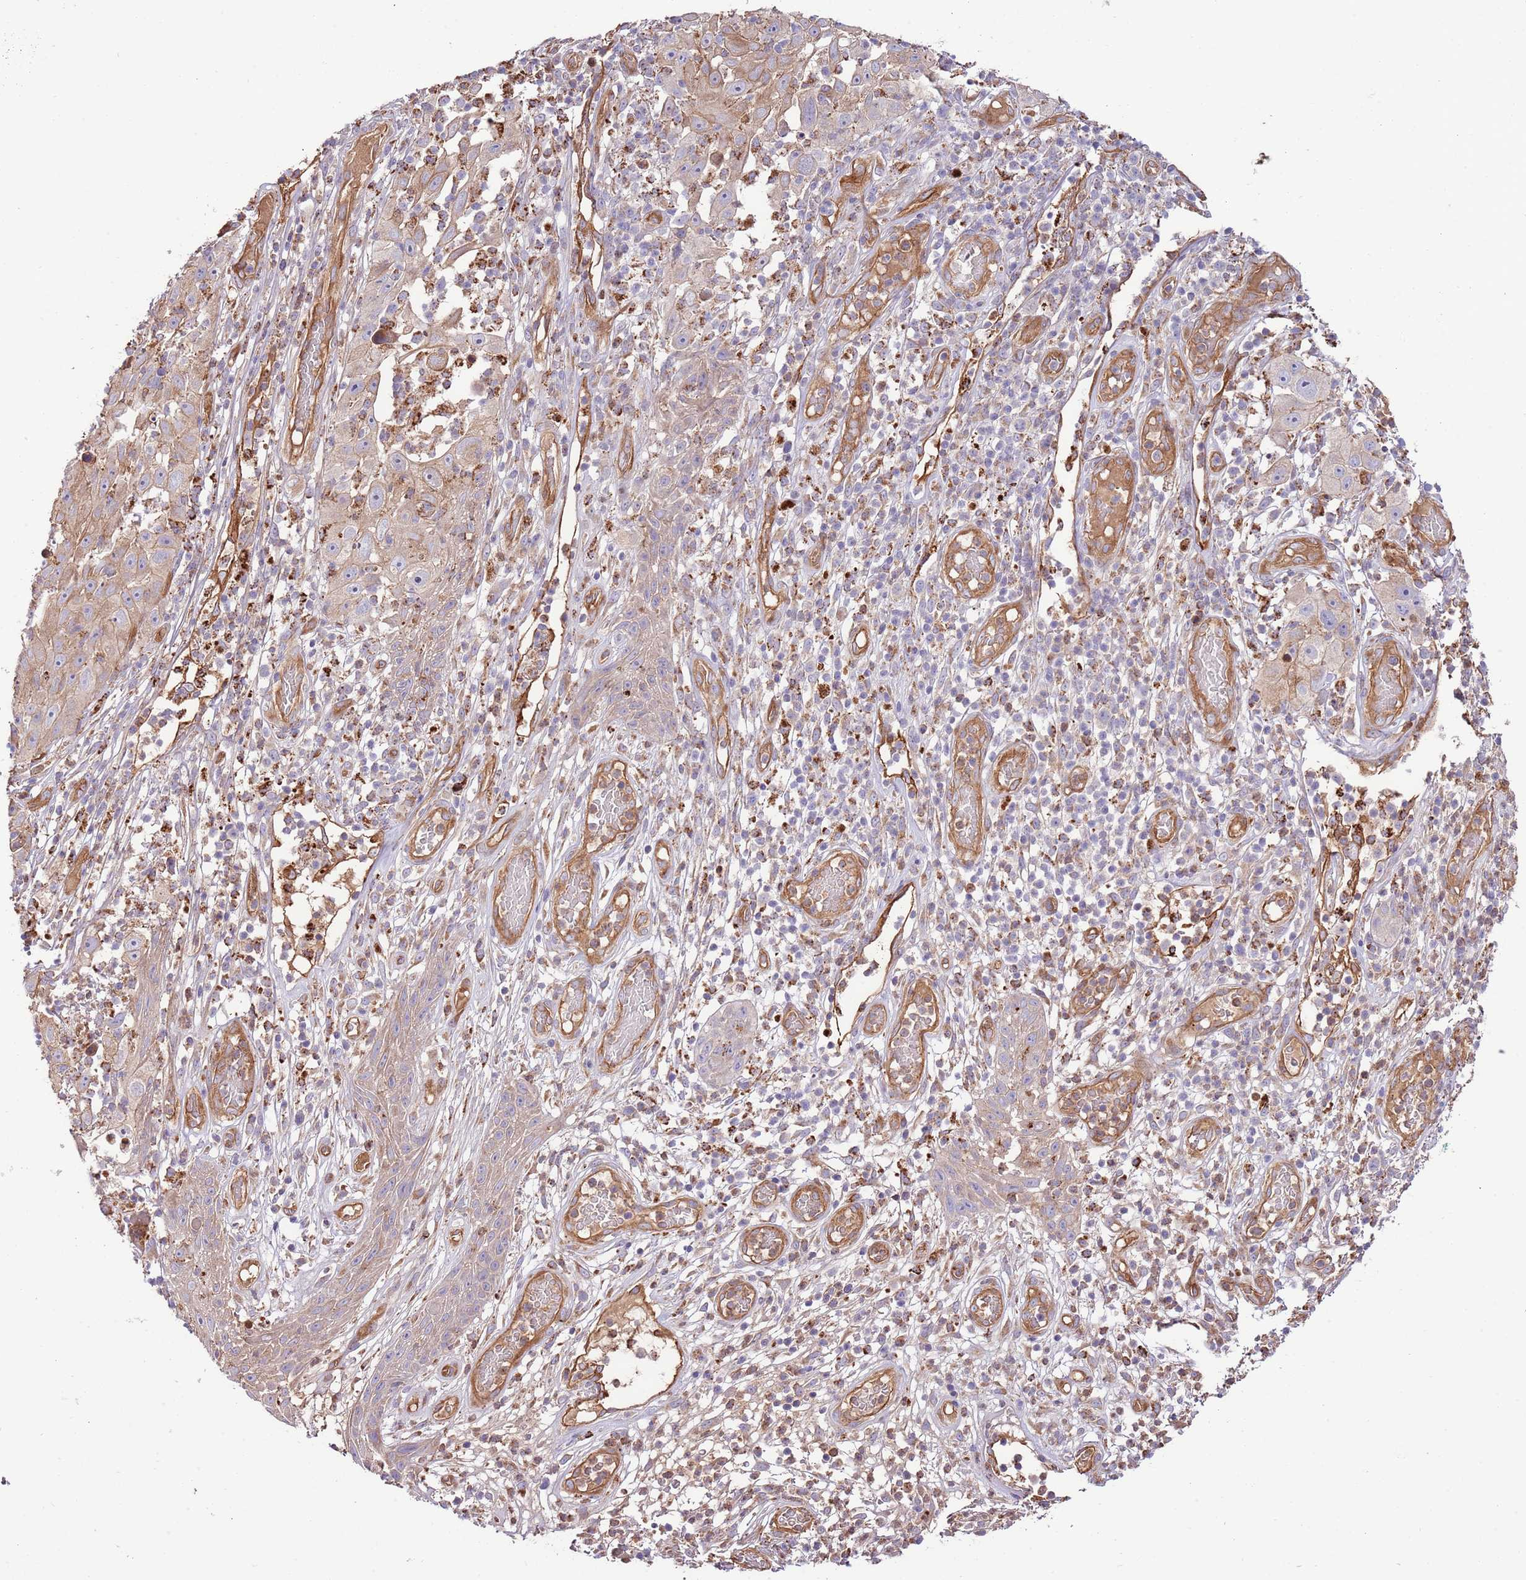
{"staining": {"intensity": "weak", "quantity": ">75%", "location": "cytoplasmic/membranous"}, "tissue": "skin cancer", "cell_type": "Tumor cells", "image_type": "cancer", "snomed": [{"axis": "morphology", "description": "Squamous cell carcinoma, NOS"}, {"axis": "topography", "description": "Skin"}], "caption": "Protein staining of skin cancer tissue exhibits weak cytoplasmic/membranous staining in approximately >75% of tumor cells. (IHC, brightfield microscopy, high magnification).", "gene": "DOCK6", "patient": {"sex": "female", "age": 87}}